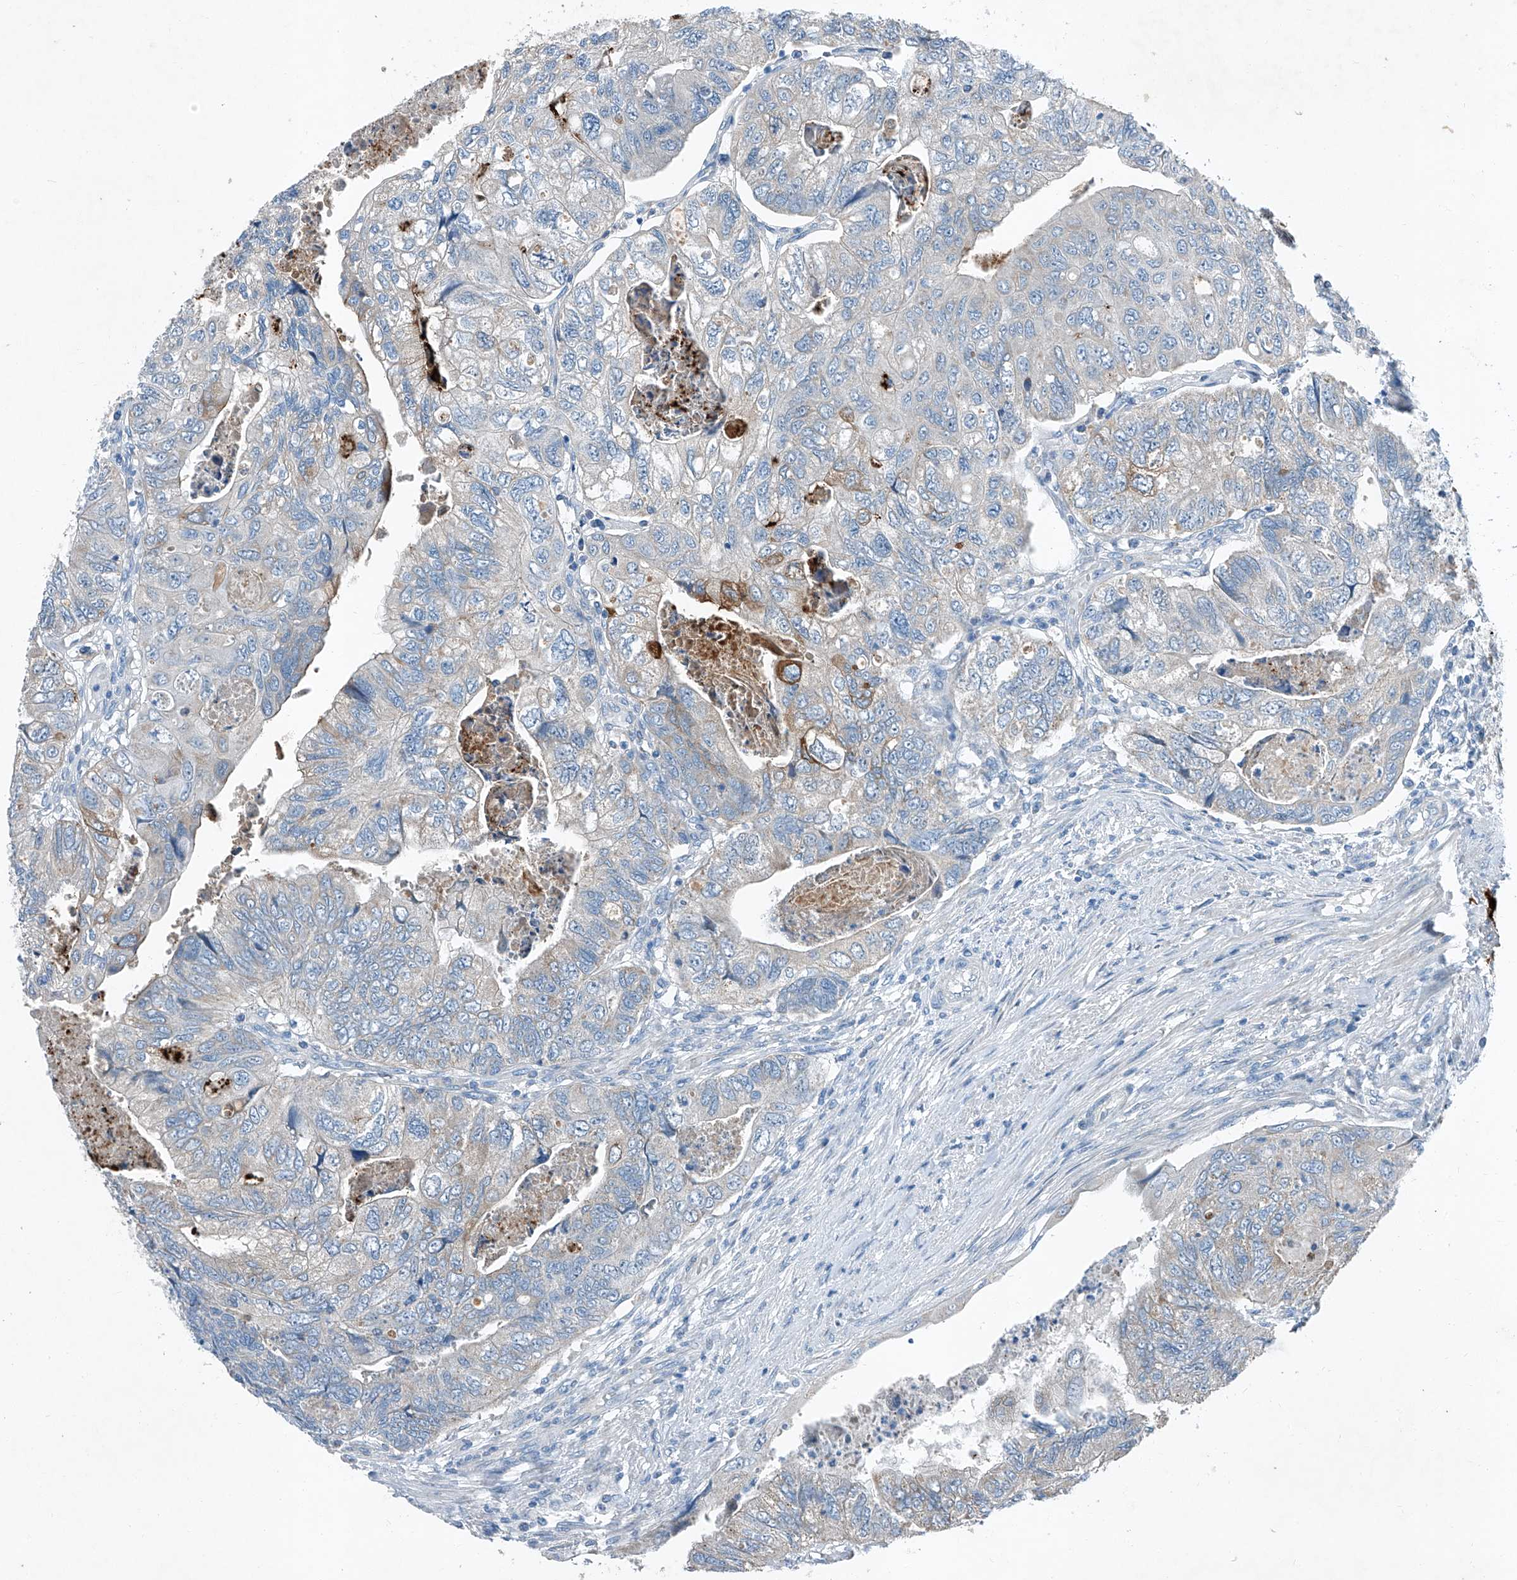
{"staining": {"intensity": "negative", "quantity": "none", "location": "none"}, "tissue": "colorectal cancer", "cell_type": "Tumor cells", "image_type": "cancer", "snomed": [{"axis": "morphology", "description": "Adenocarcinoma, NOS"}, {"axis": "topography", "description": "Rectum"}], "caption": "There is no significant staining in tumor cells of adenocarcinoma (colorectal). The staining is performed using DAB (3,3'-diaminobenzidine) brown chromogen with nuclei counter-stained in using hematoxylin.", "gene": "MDGA1", "patient": {"sex": "male", "age": 63}}